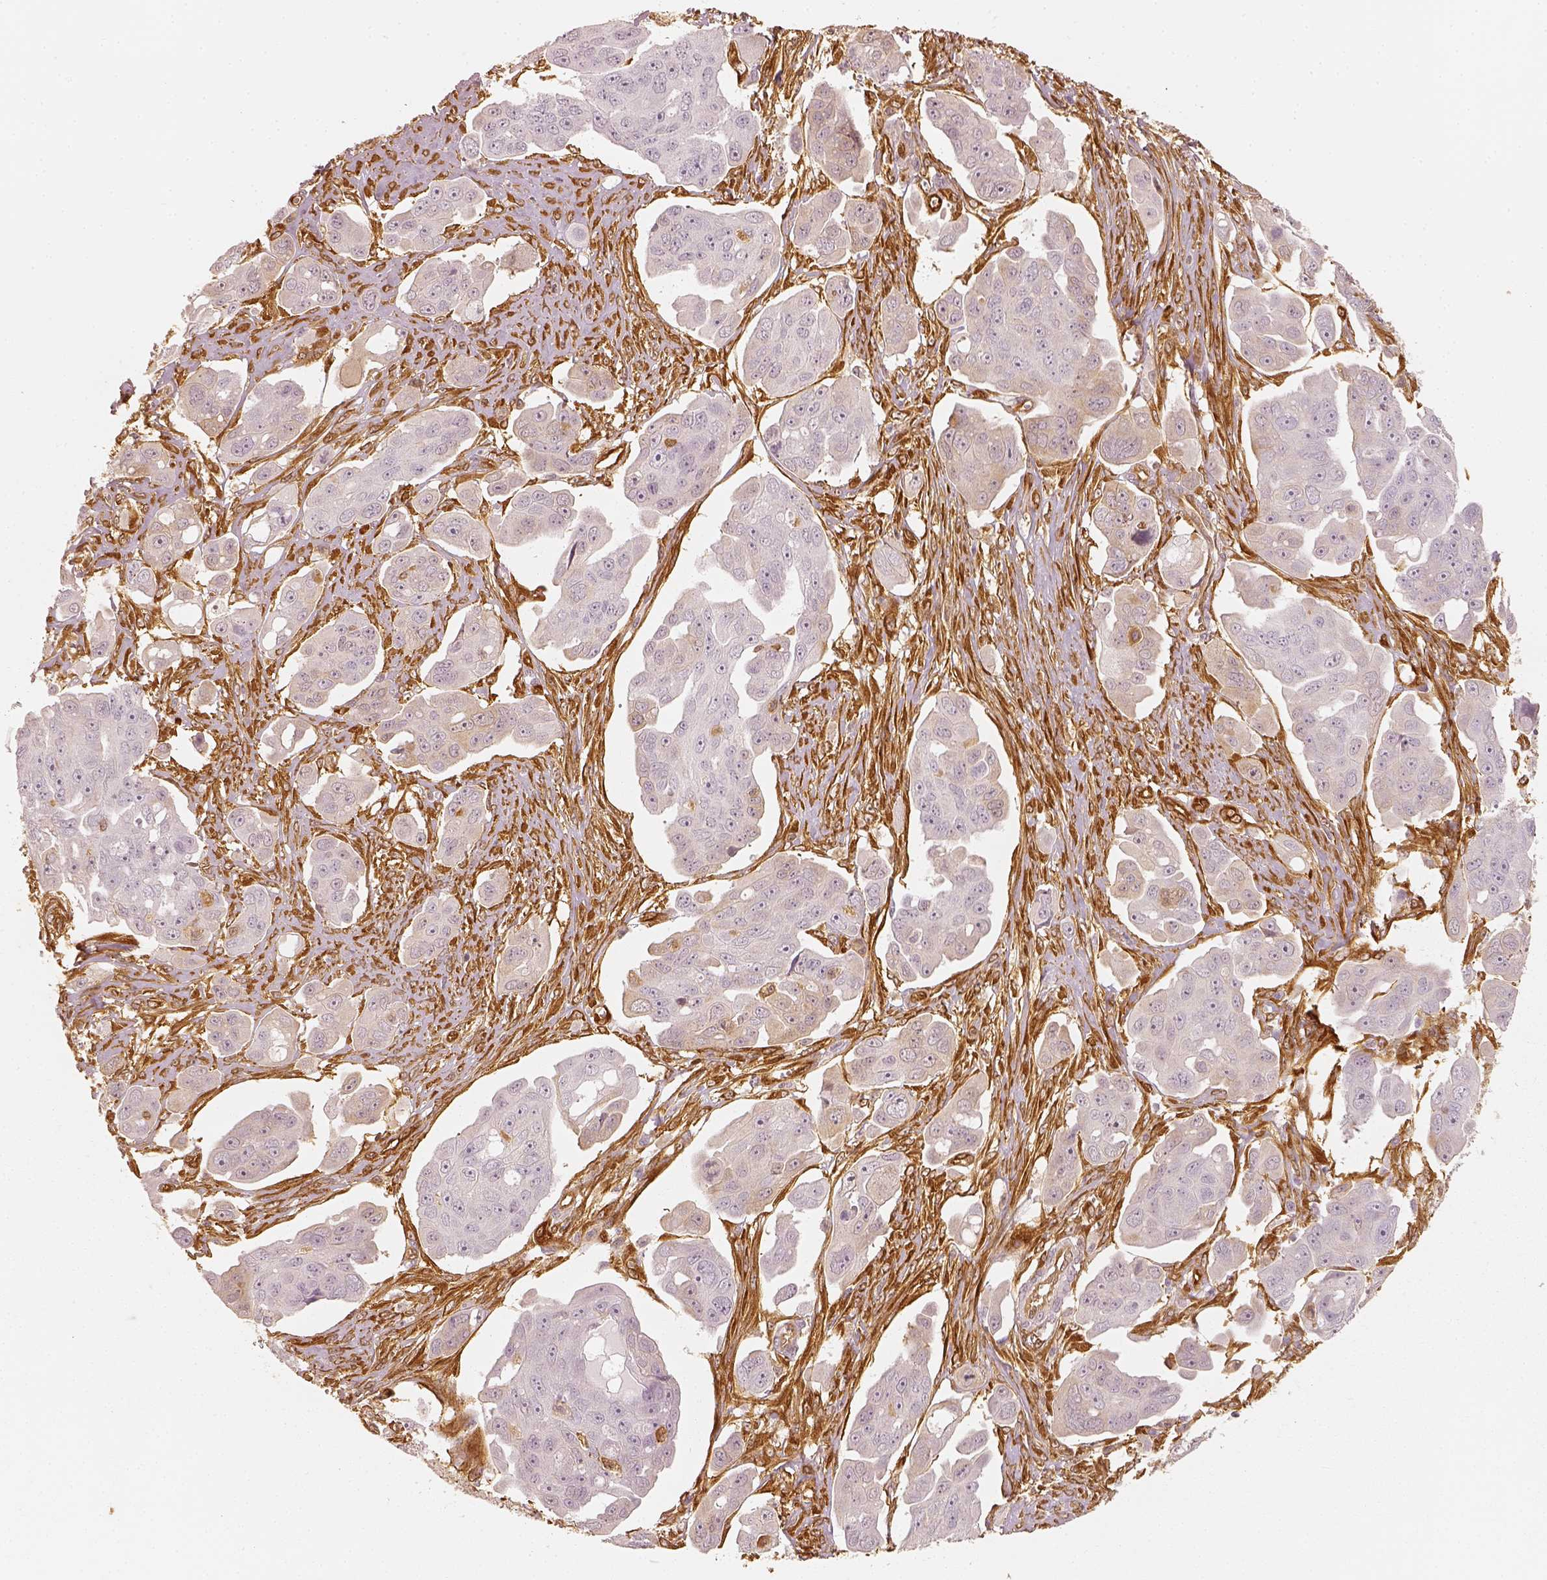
{"staining": {"intensity": "negative", "quantity": "none", "location": "none"}, "tissue": "ovarian cancer", "cell_type": "Tumor cells", "image_type": "cancer", "snomed": [{"axis": "morphology", "description": "Carcinoma, endometroid"}, {"axis": "topography", "description": "Ovary"}], "caption": "Immunohistochemistry image of human ovarian cancer stained for a protein (brown), which shows no staining in tumor cells.", "gene": "FSCN1", "patient": {"sex": "female", "age": 70}}